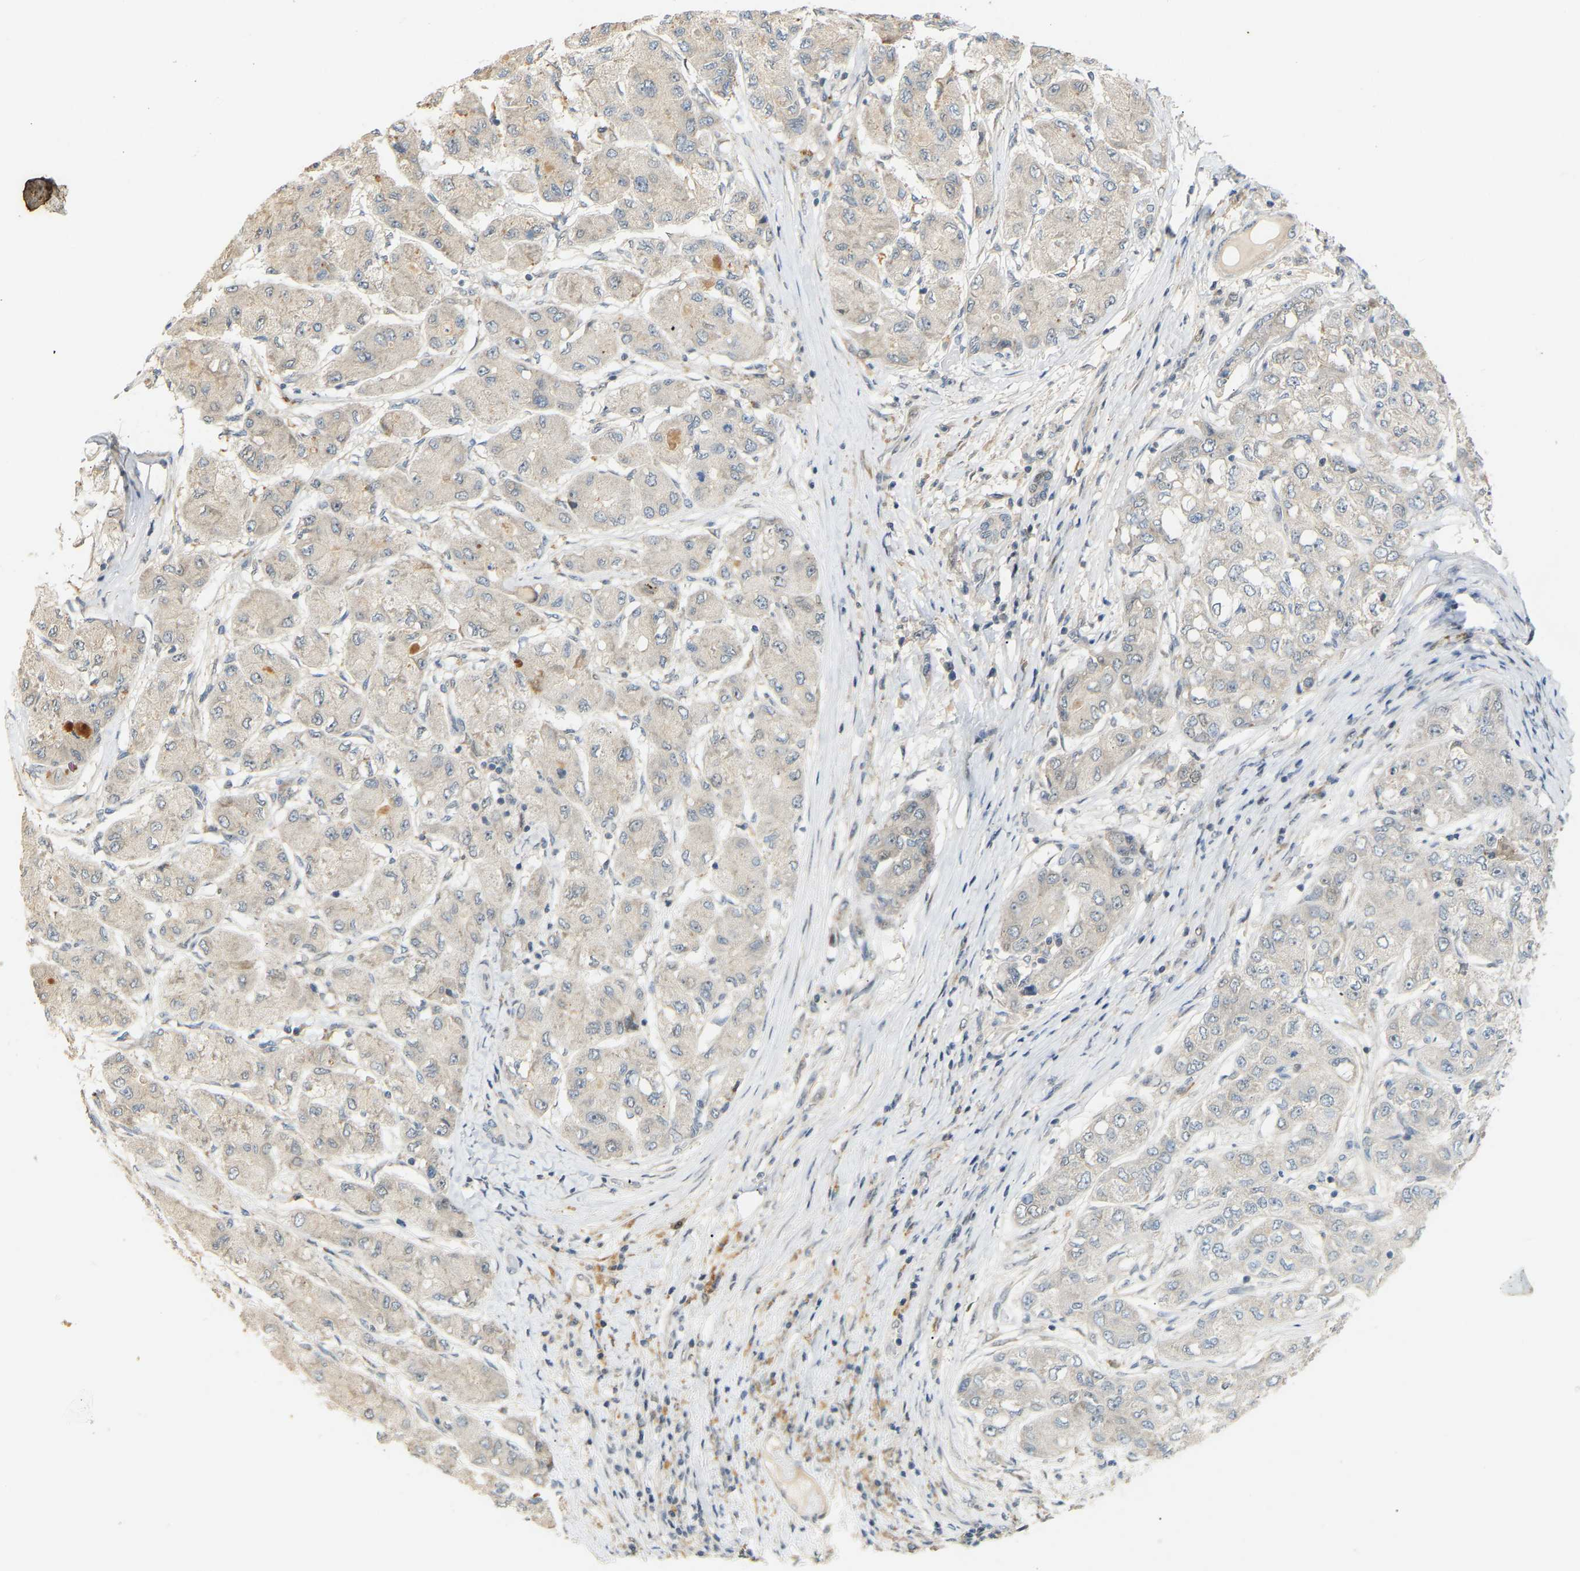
{"staining": {"intensity": "negative", "quantity": "none", "location": "none"}, "tissue": "liver cancer", "cell_type": "Tumor cells", "image_type": "cancer", "snomed": [{"axis": "morphology", "description": "Carcinoma, Hepatocellular, NOS"}, {"axis": "topography", "description": "Liver"}], "caption": "This is an immunohistochemistry image of liver cancer. There is no expression in tumor cells.", "gene": "PTPN4", "patient": {"sex": "male", "age": 80}}